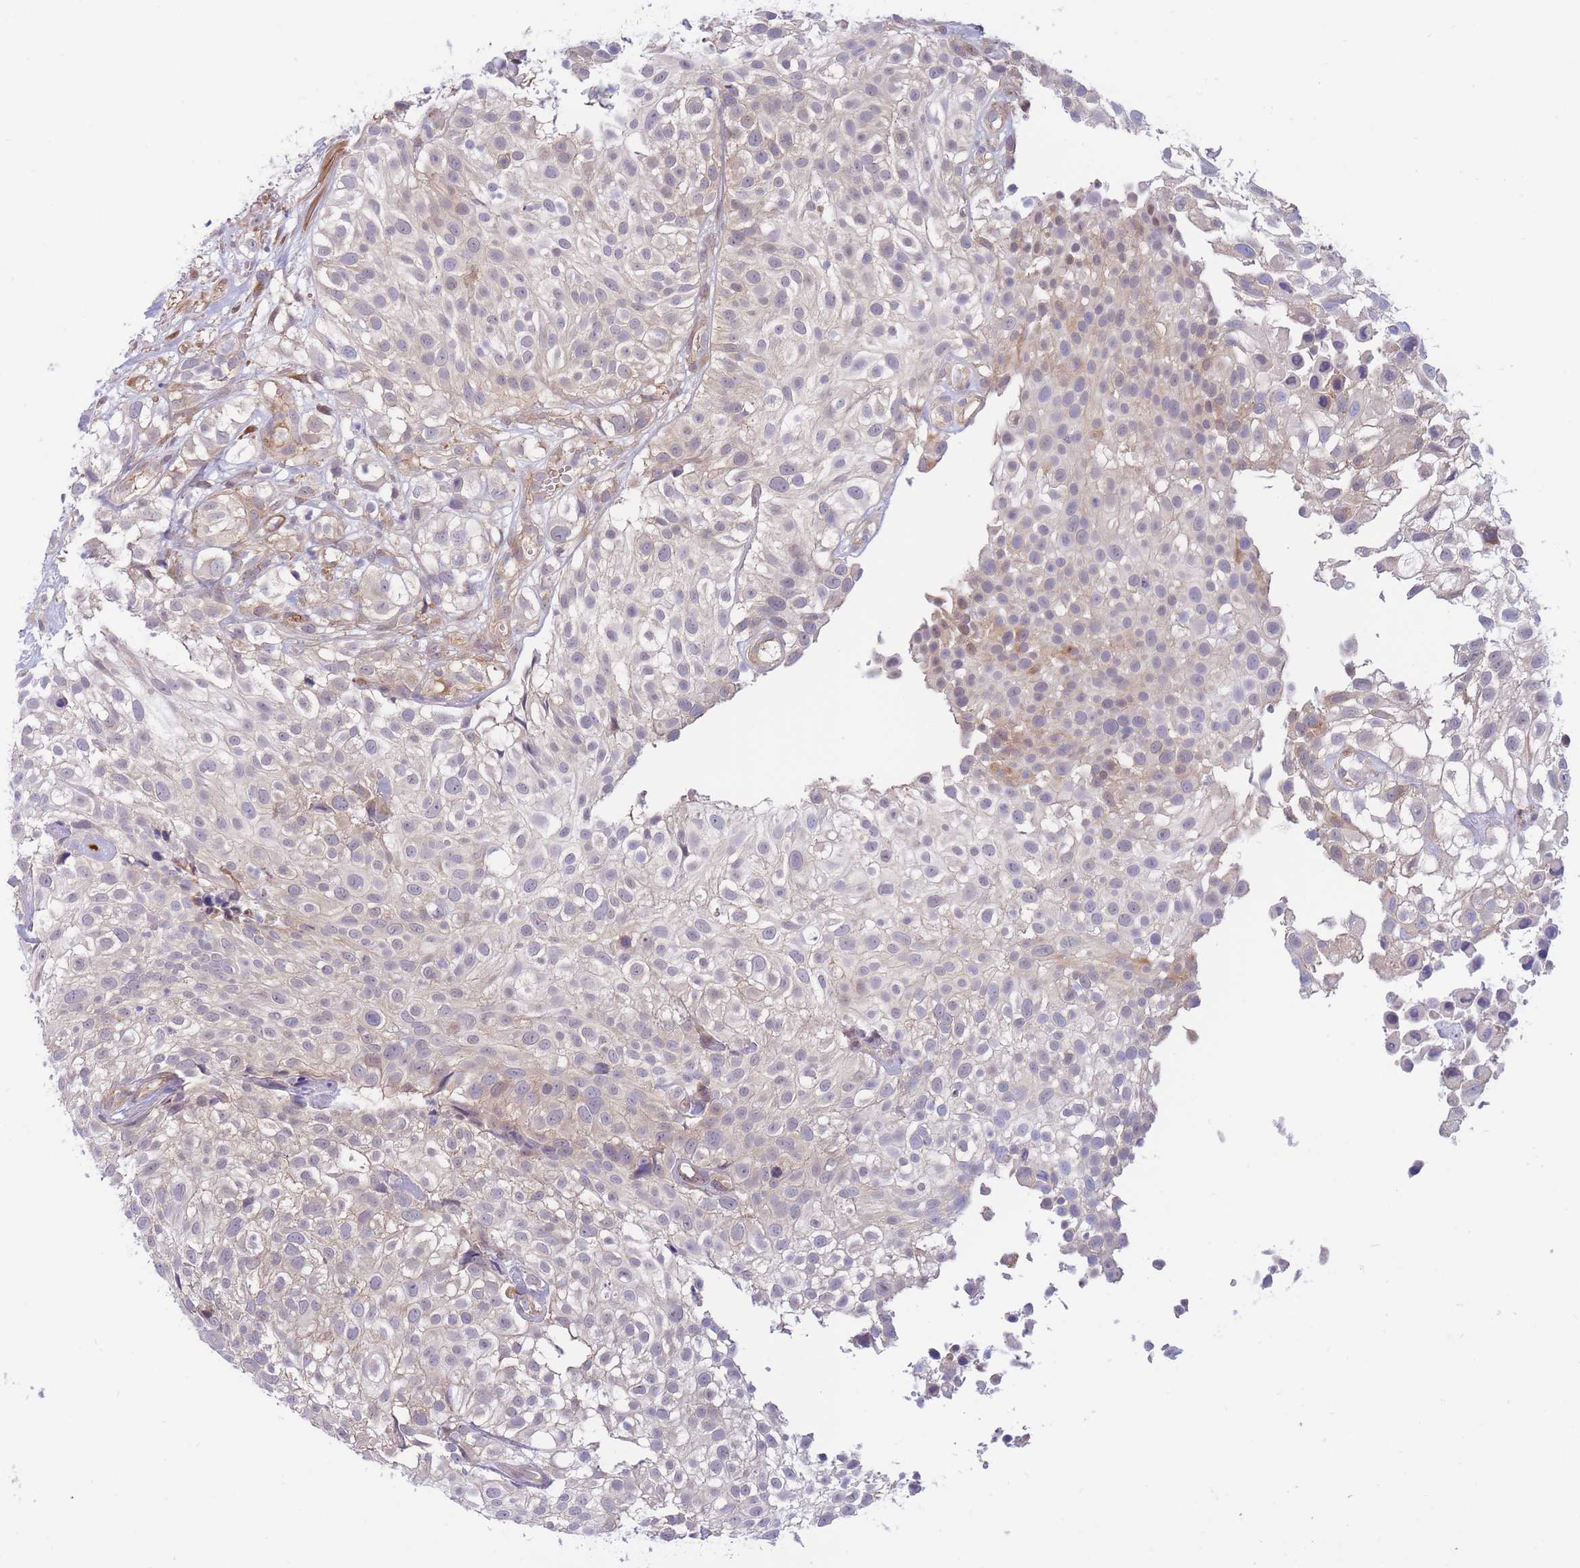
{"staining": {"intensity": "negative", "quantity": "none", "location": "none"}, "tissue": "urothelial cancer", "cell_type": "Tumor cells", "image_type": "cancer", "snomed": [{"axis": "morphology", "description": "Urothelial carcinoma, High grade"}, {"axis": "topography", "description": "Urinary bladder"}], "caption": "IHC photomicrograph of urothelial carcinoma (high-grade) stained for a protein (brown), which demonstrates no expression in tumor cells.", "gene": "APOL4", "patient": {"sex": "male", "age": 56}}